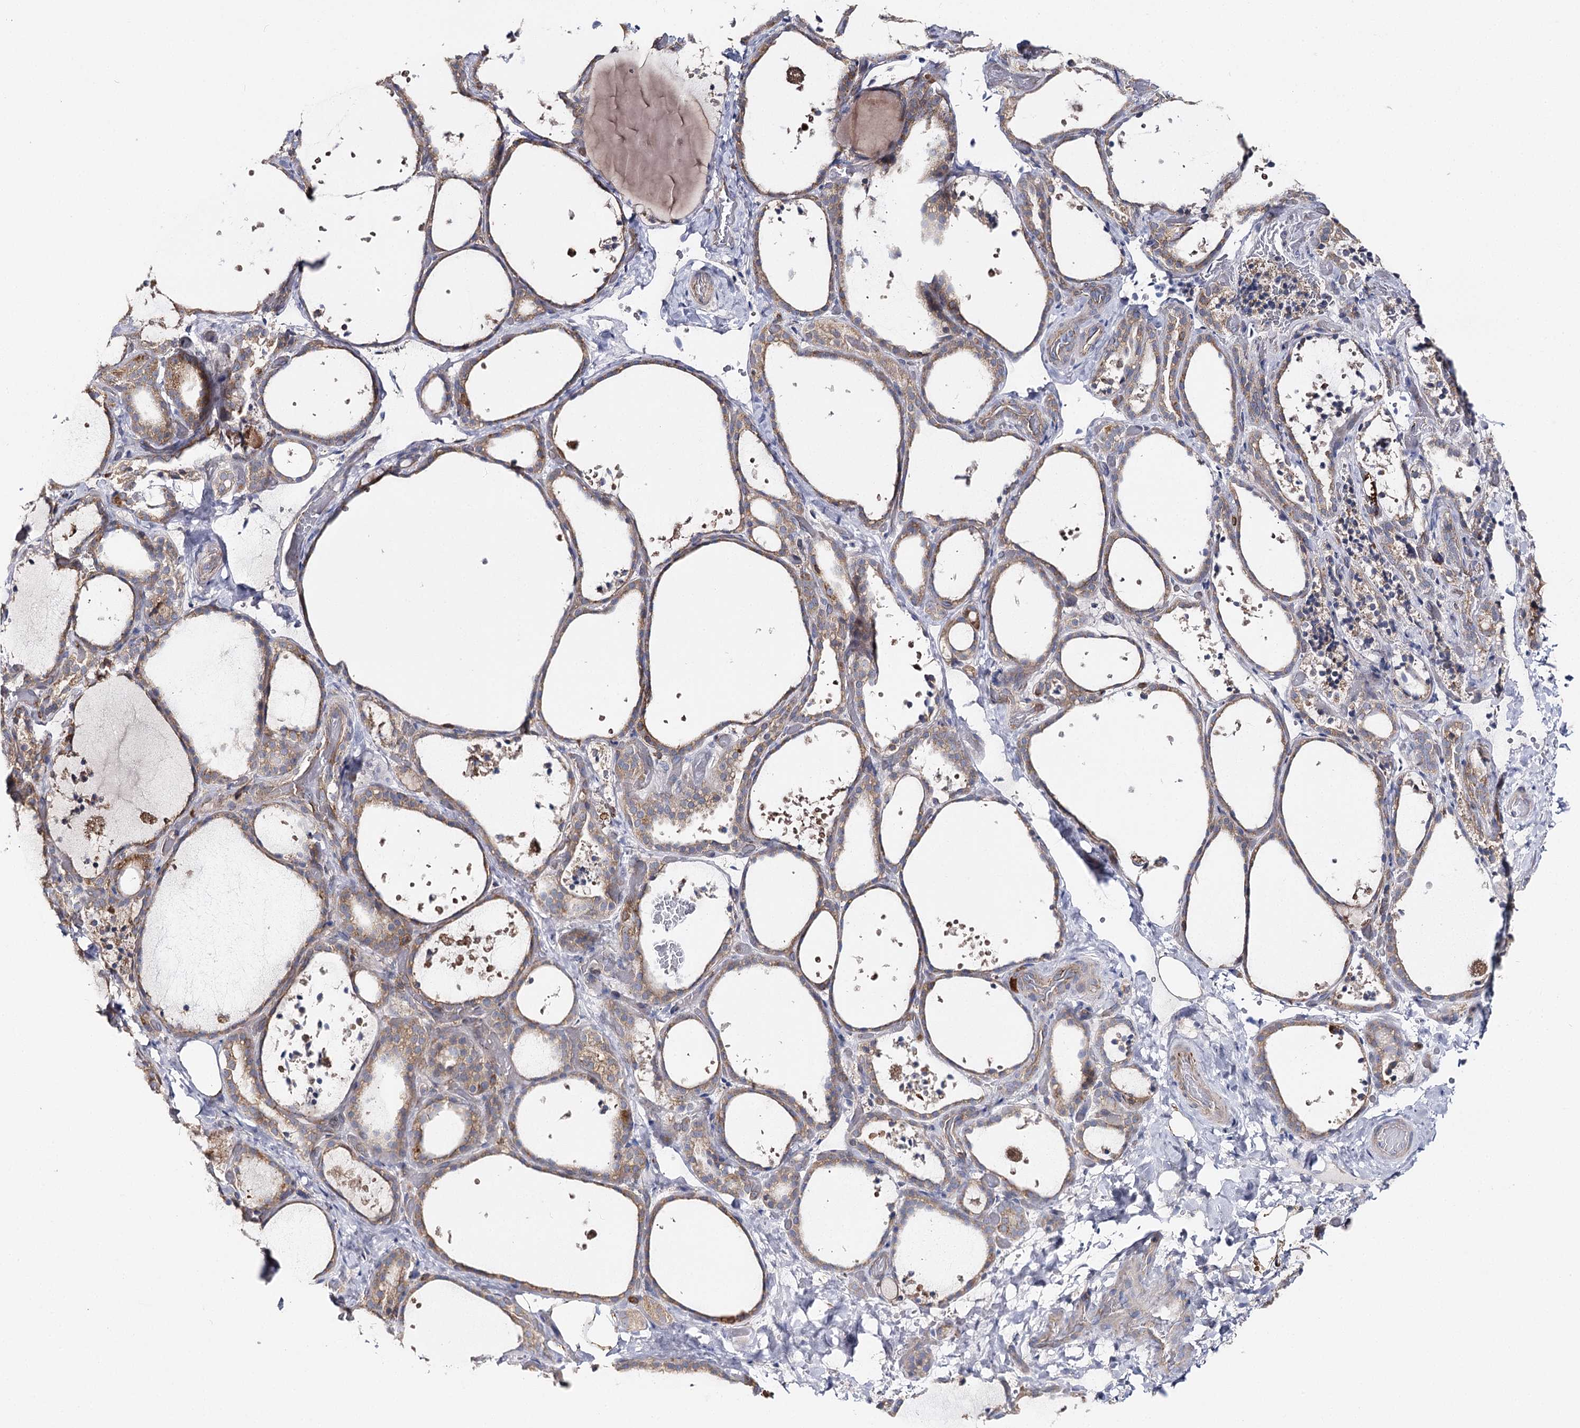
{"staining": {"intensity": "weak", "quantity": ">75%", "location": "cytoplasmic/membranous"}, "tissue": "thyroid gland", "cell_type": "Glandular cells", "image_type": "normal", "snomed": [{"axis": "morphology", "description": "Normal tissue, NOS"}, {"axis": "topography", "description": "Thyroid gland"}], "caption": "A high-resolution micrograph shows IHC staining of unremarkable thyroid gland, which reveals weak cytoplasmic/membranous expression in approximately >75% of glandular cells. (DAB IHC, brown staining for protein, blue staining for nuclei).", "gene": "SEC24B", "patient": {"sex": "female", "age": 44}}